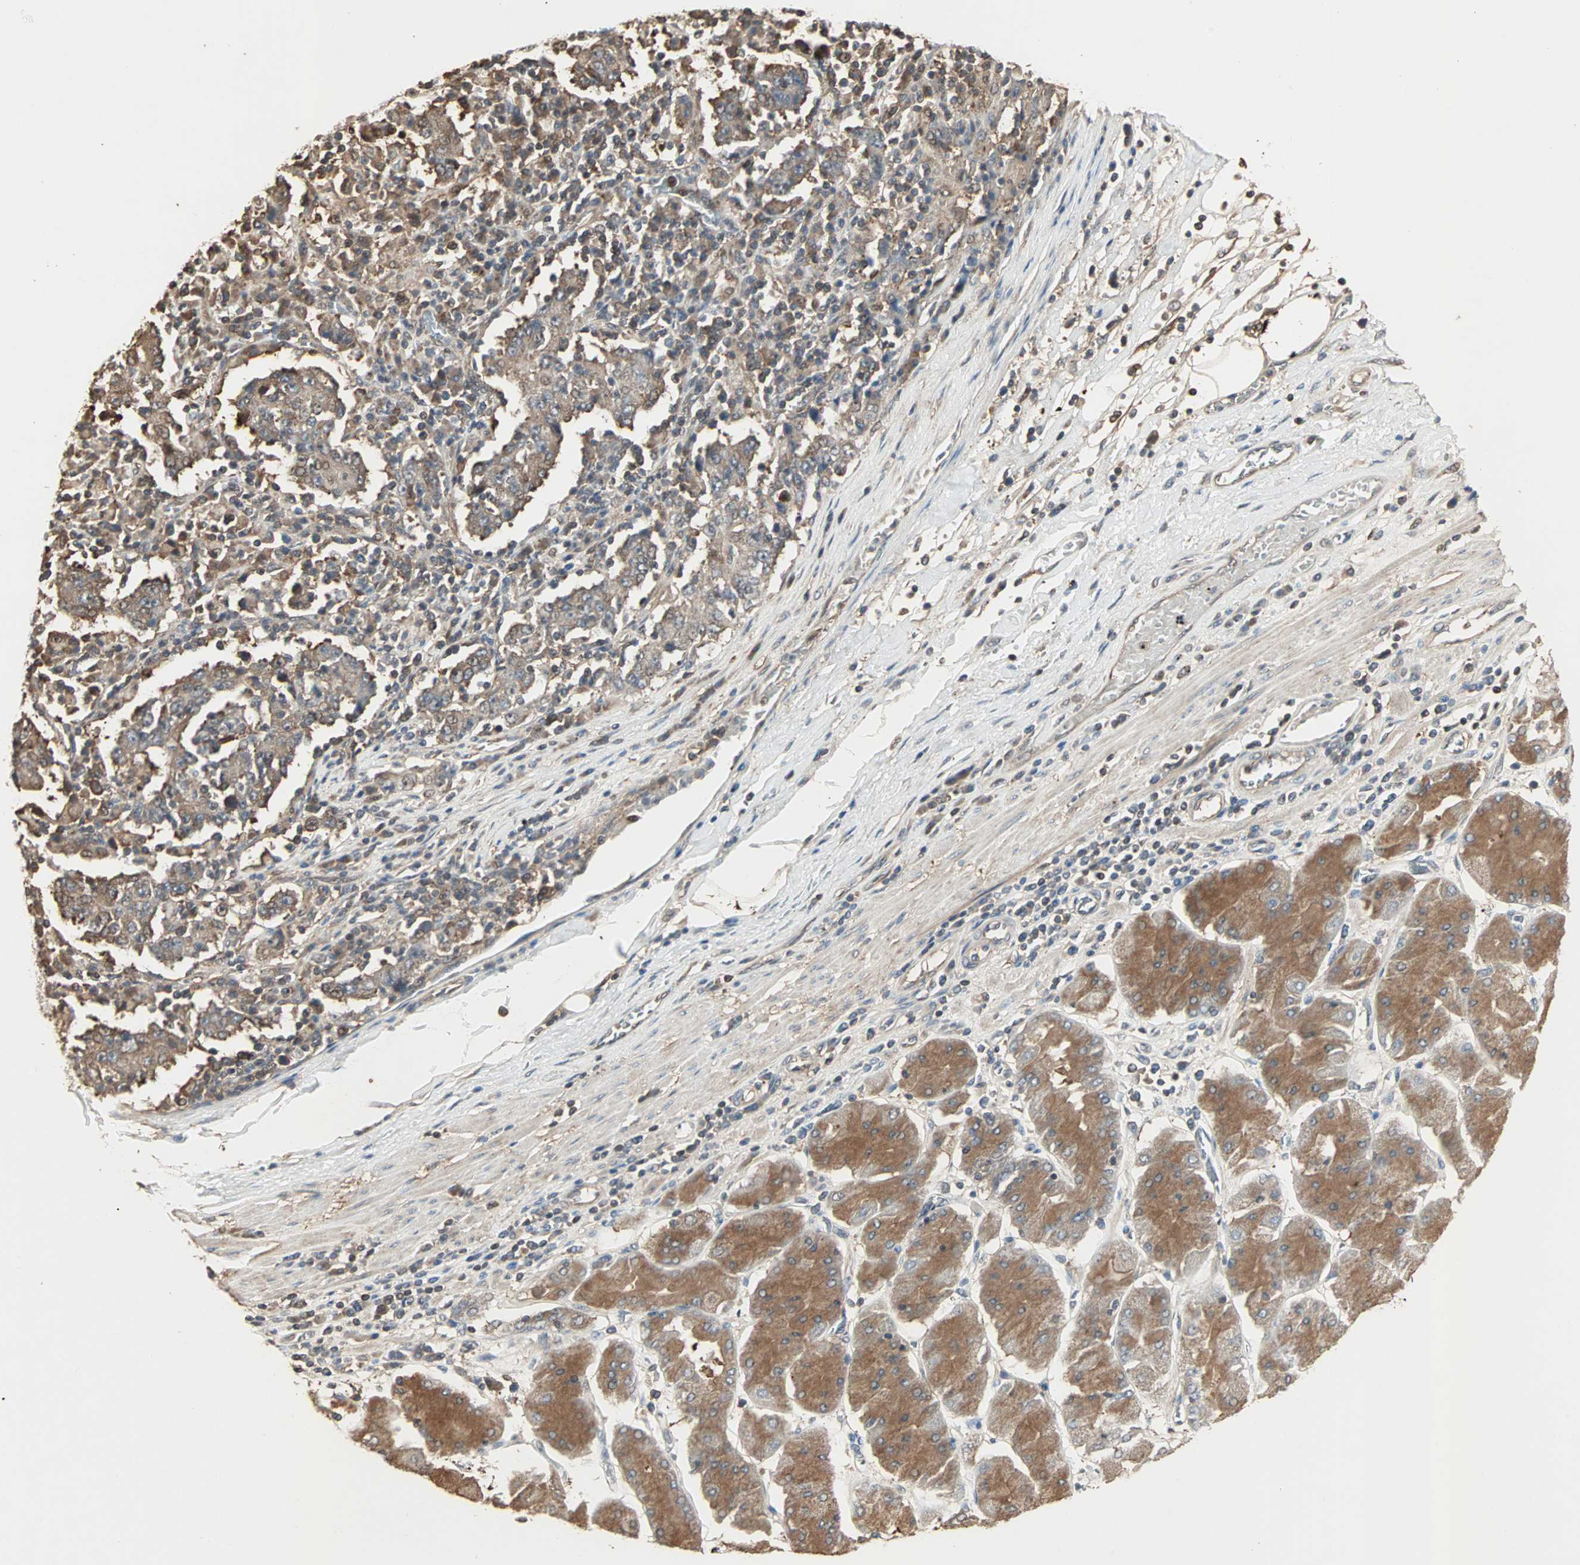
{"staining": {"intensity": "moderate", "quantity": ">75%", "location": "cytoplasmic/membranous"}, "tissue": "stomach cancer", "cell_type": "Tumor cells", "image_type": "cancer", "snomed": [{"axis": "morphology", "description": "Normal tissue, NOS"}, {"axis": "morphology", "description": "Adenocarcinoma, NOS"}, {"axis": "topography", "description": "Stomach, upper"}, {"axis": "topography", "description": "Stomach"}], "caption": "Moderate cytoplasmic/membranous positivity is identified in approximately >75% of tumor cells in stomach cancer (adenocarcinoma).", "gene": "DRG2", "patient": {"sex": "male", "age": 59}}